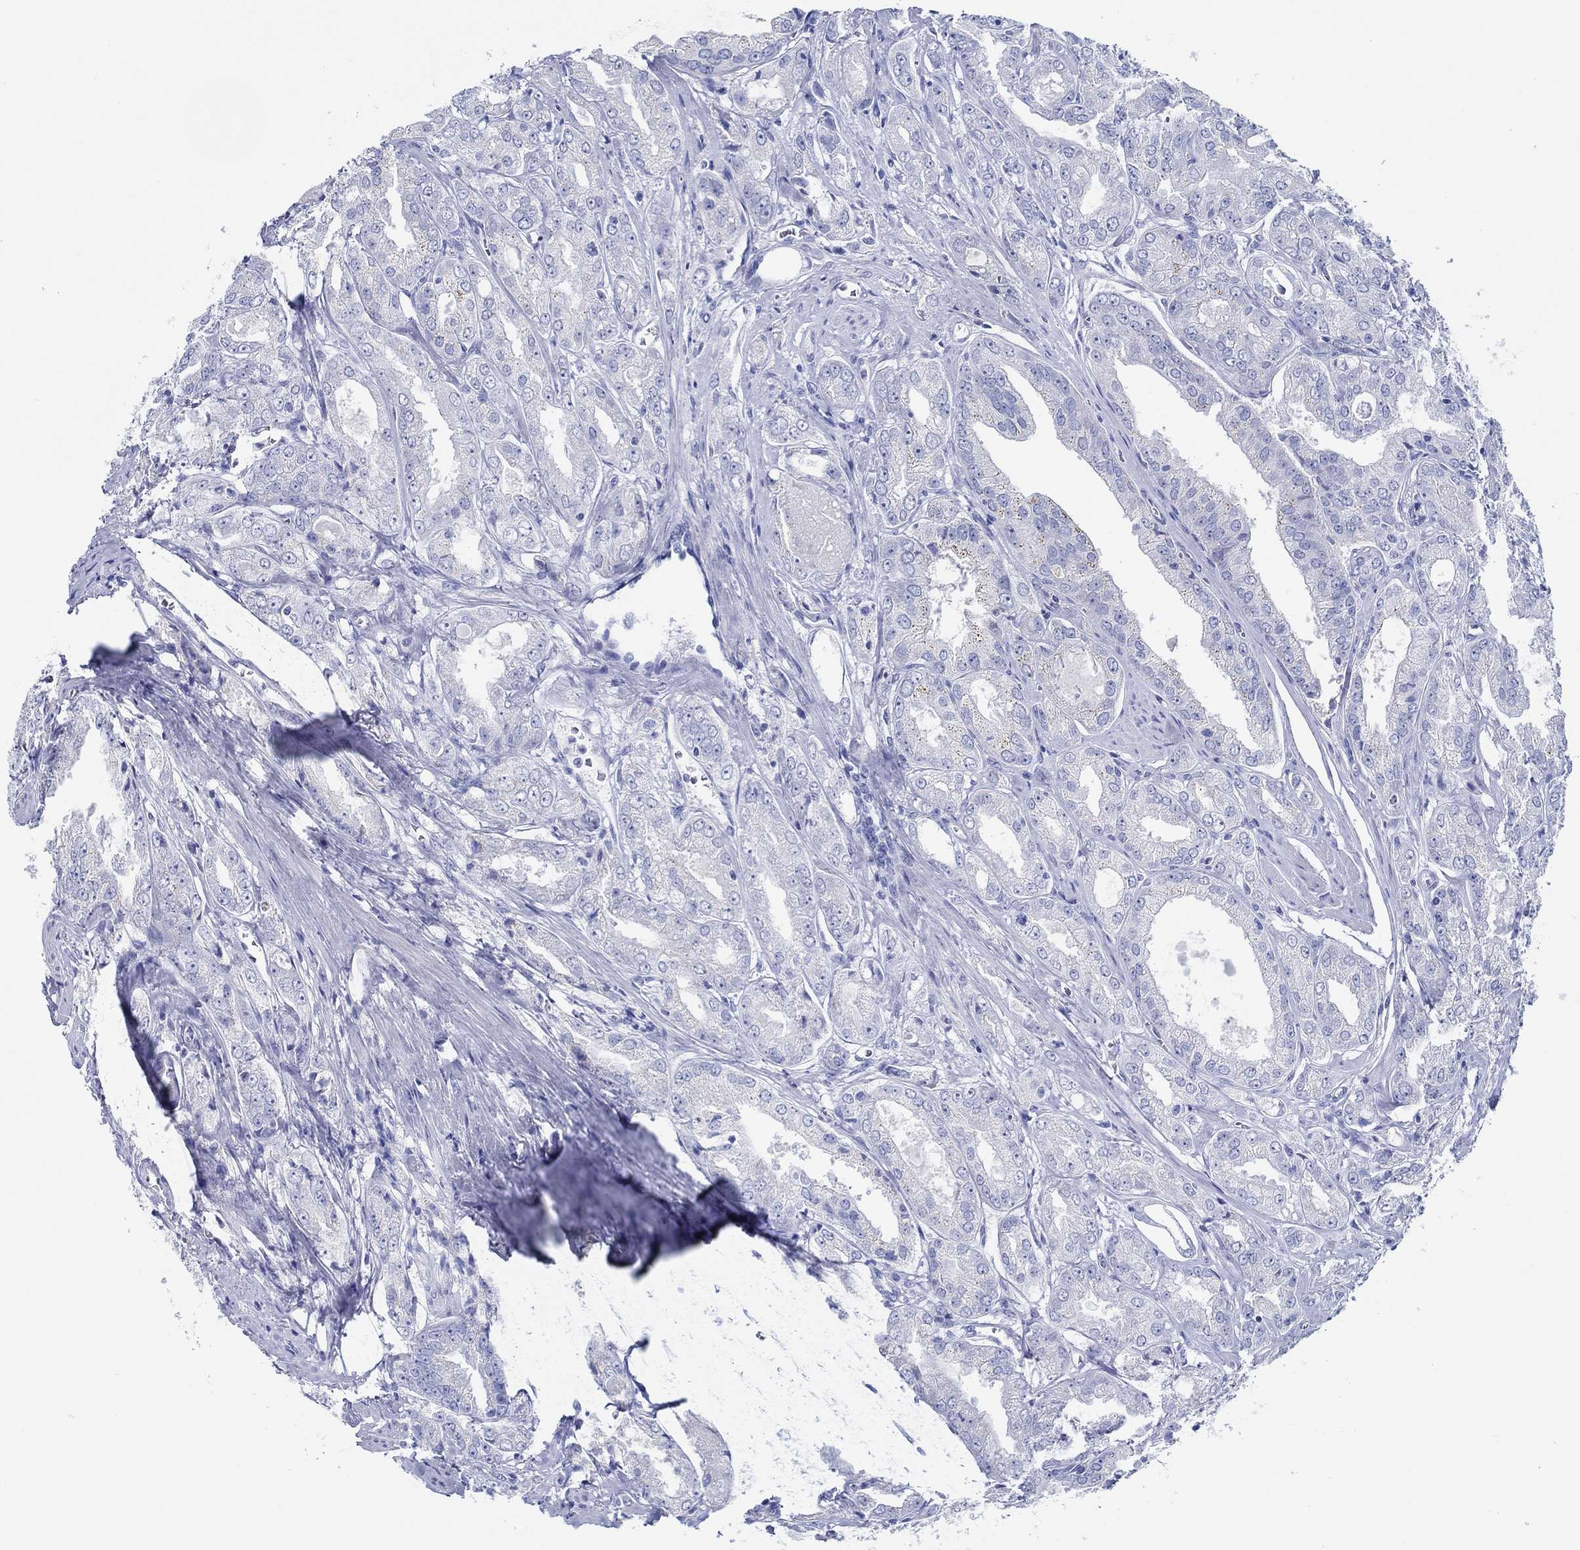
{"staining": {"intensity": "moderate", "quantity": "<25%", "location": "cytoplasmic/membranous"}, "tissue": "prostate cancer", "cell_type": "Tumor cells", "image_type": "cancer", "snomed": [{"axis": "morphology", "description": "Adenocarcinoma, NOS"}, {"axis": "morphology", "description": "Adenocarcinoma, High grade"}, {"axis": "topography", "description": "Prostate"}], "caption": "Immunohistochemical staining of human prostate cancer shows low levels of moderate cytoplasmic/membranous protein staining in approximately <25% of tumor cells. (brown staining indicates protein expression, while blue staining denotes nuclei).", "gene": "IGFBP6", "patient": {"sex": "male", "age": 70}}